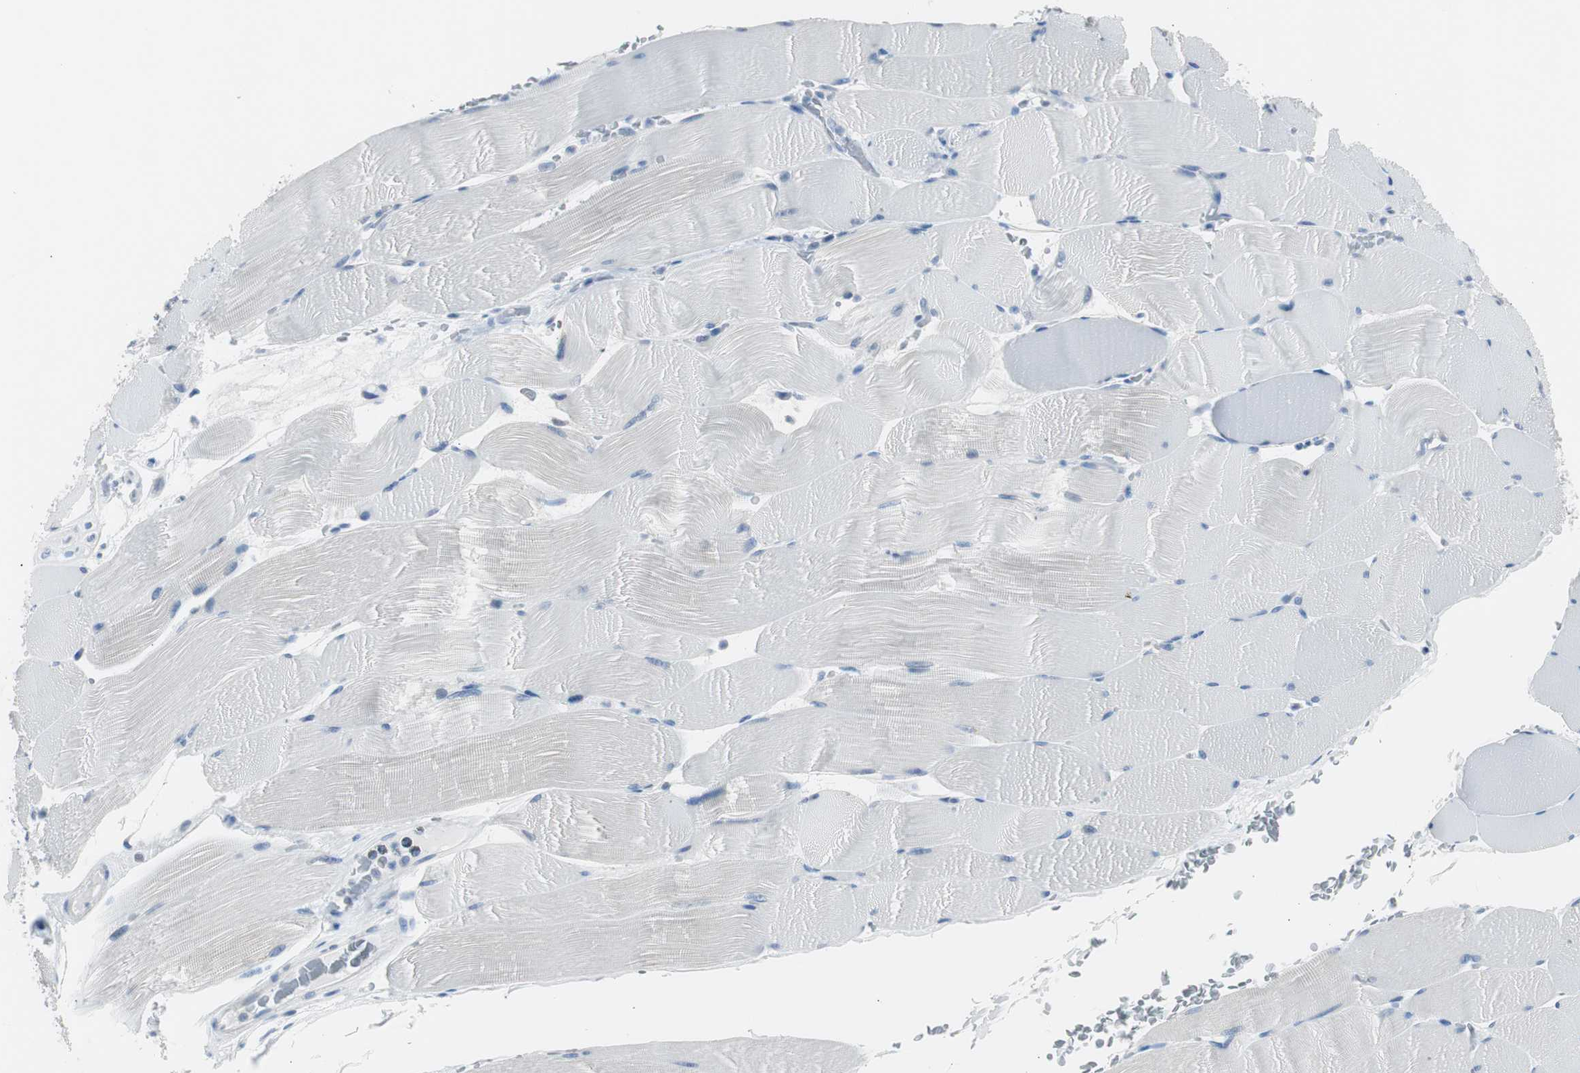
{"staining": {"intensity": "negative", "quantity": "none", "location": "none"}, "tissue": "skeletal muscle", "cell_type": "Myocytes", "image_type": "normal", "snomed": [{"axis": "morphology", "description": "Normal tissue, NOS"}, {"axis": "topography", "description": "Skeletal muscle"}], "caption": "This is a image of immunohistochemistry (IHC) staining of unremarkable skeletal muscle, which shows no positivity in myocytes.", "gene": "S100A7A", "patient": {"sex": "male", "age": 62}}